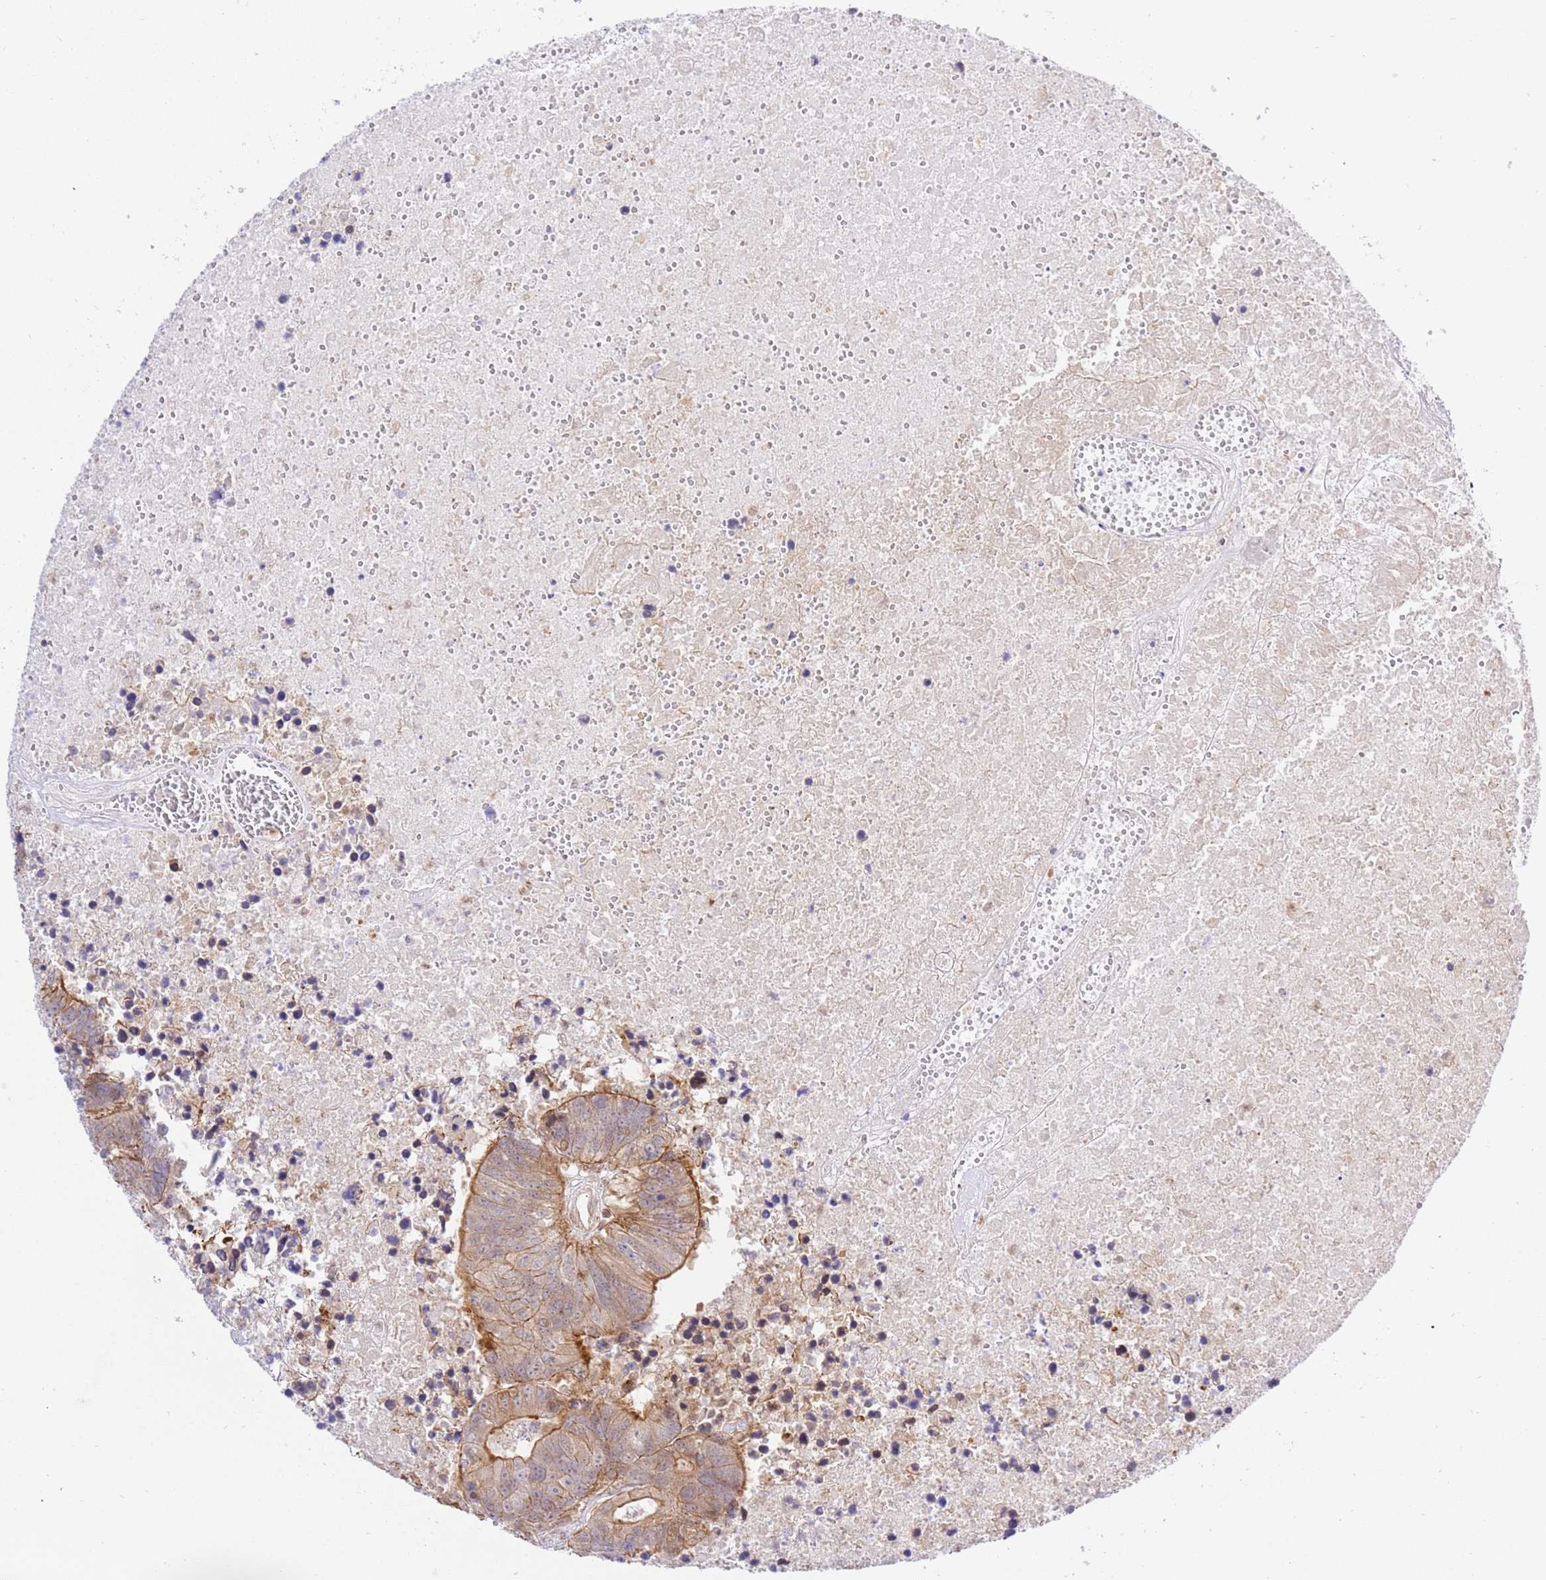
{"staining": {"intensity": "moderate", "quantity": ">75%", "location": "cytoplasmic/membranous"}, "tissue": "colorectal cancer", "cell_type": "Tumor cells", "image_type": "cancer", "snomed": [{"axis": "morphology", "description": "Adenocarcinoma, NOS"}, {"axis": "topography", "description": "Colon"}], "caption": "This is a micrograph of immunohistochemistry staining of colorectal adenocarcinoma, which shows moderate staining in the cytoplasmic/membranous of tumor cells.", "gene": "TRIM37", "patient": {"sex": "female", "age": 48}}